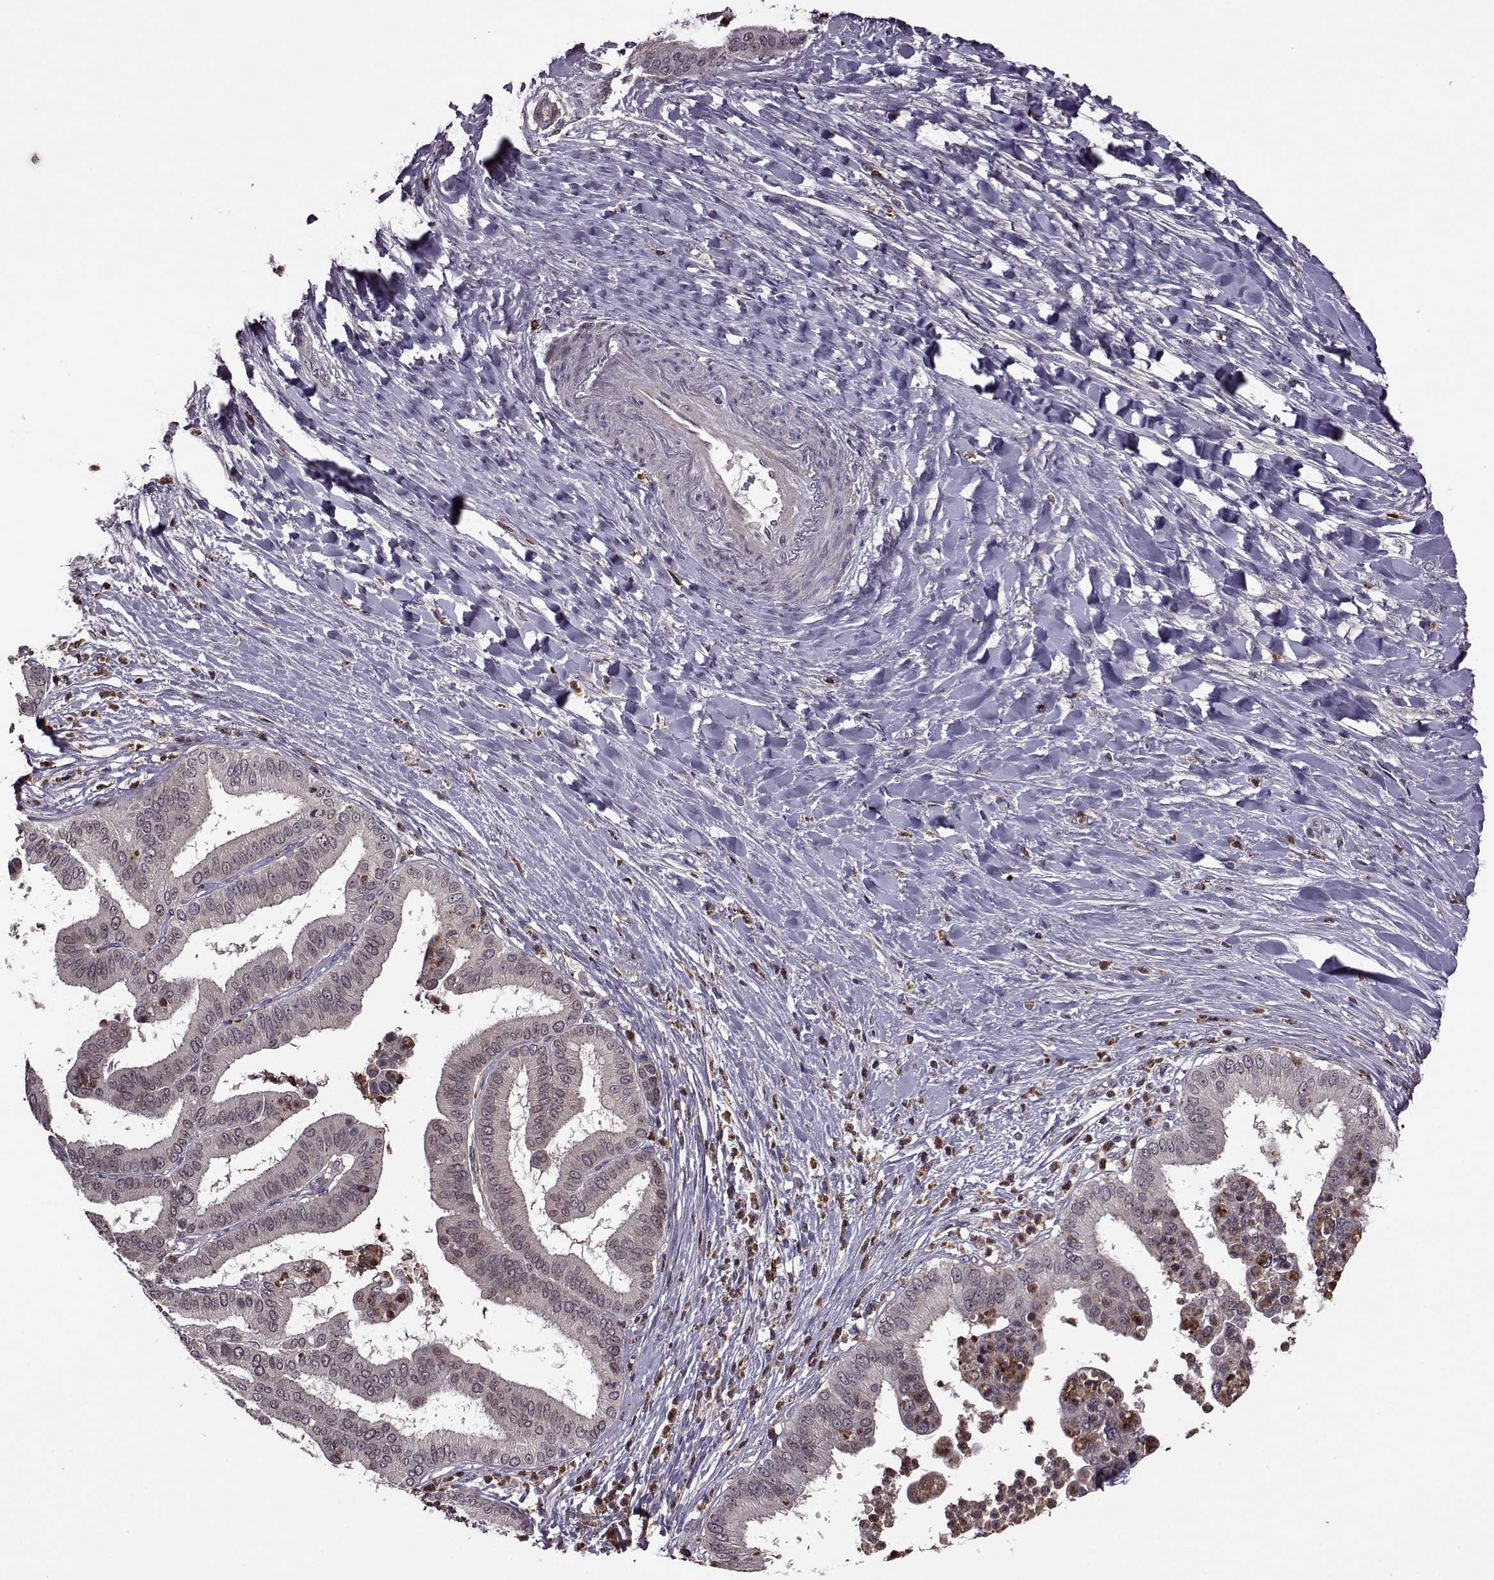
{"staining": {"intensity": "negative", "quantity": "none", "location": "none"}, "tissue": "liver cancer", "cell_type": "Tumor cells", "image_type": "cancer", "snomed": [{"axis": "morphology", "description": "Cholangiocarcinoma"}, {"axis": "topography", "description": "Liver"}], "caption": "Liver cancer was stained to show a protein in brown. There is no significant expression in tumor cells.", "gene": "TRMU", "patient": {"sex": "female", "age": 54}}